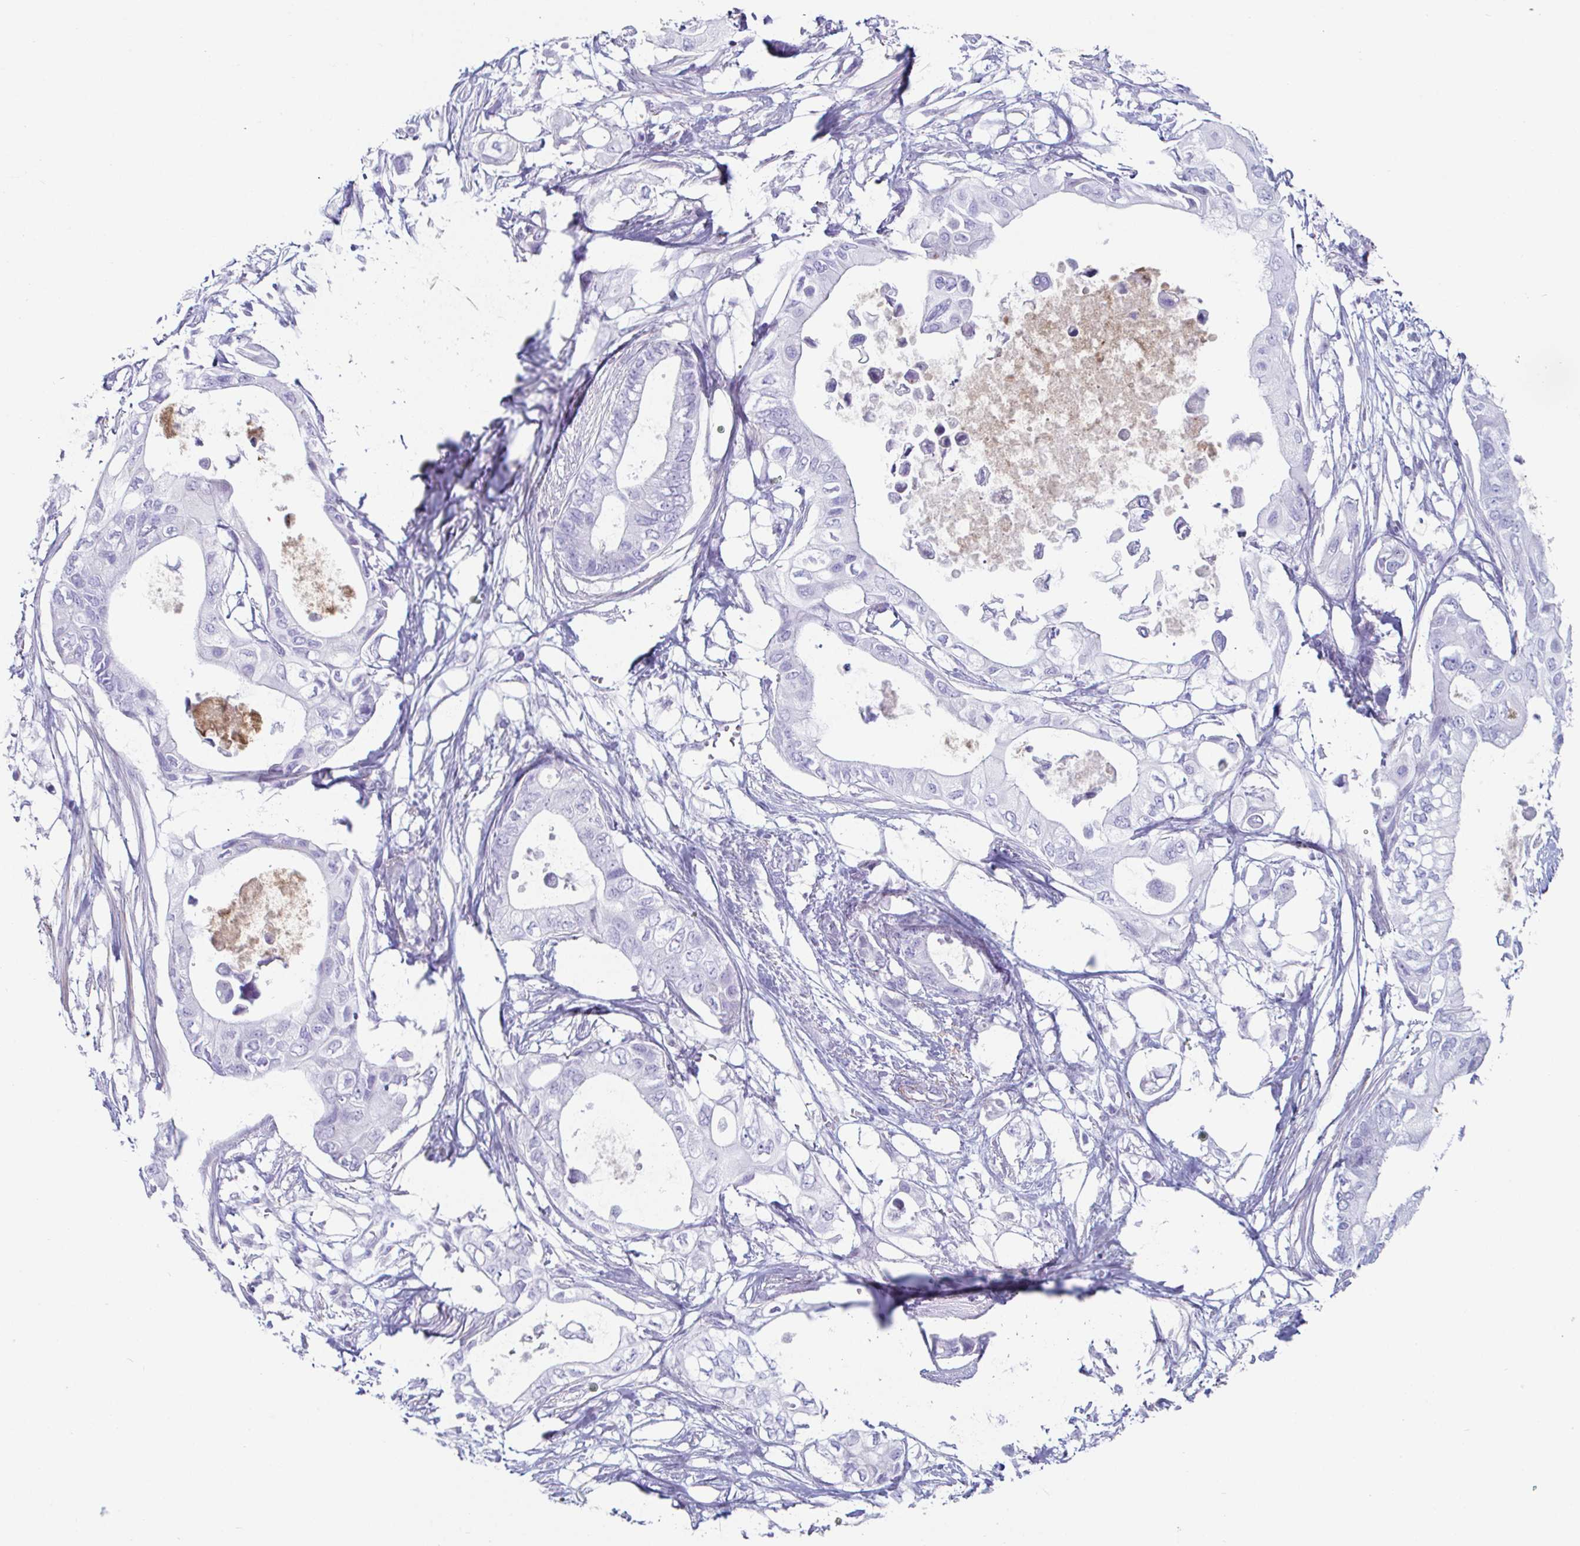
{"staining": {"intensity": "negative", "quantity": "none", "location": "none"}, "tissue": "pancreatic cancer", "cell_type": "Tumor cells", "image_type": "cancer", "snomed": [{"axis": "morphology", "description": "Adenocarcinoma, NOS"}, {"axis": "topography", "description": "Pancreas"}], "caption": "Immunohistochemistry (IHC) of human pancreatic cancer demonstrates no staining in tumor cells.", "gene": "CREG2", "patient": {"sex": "female", "age": 63}}